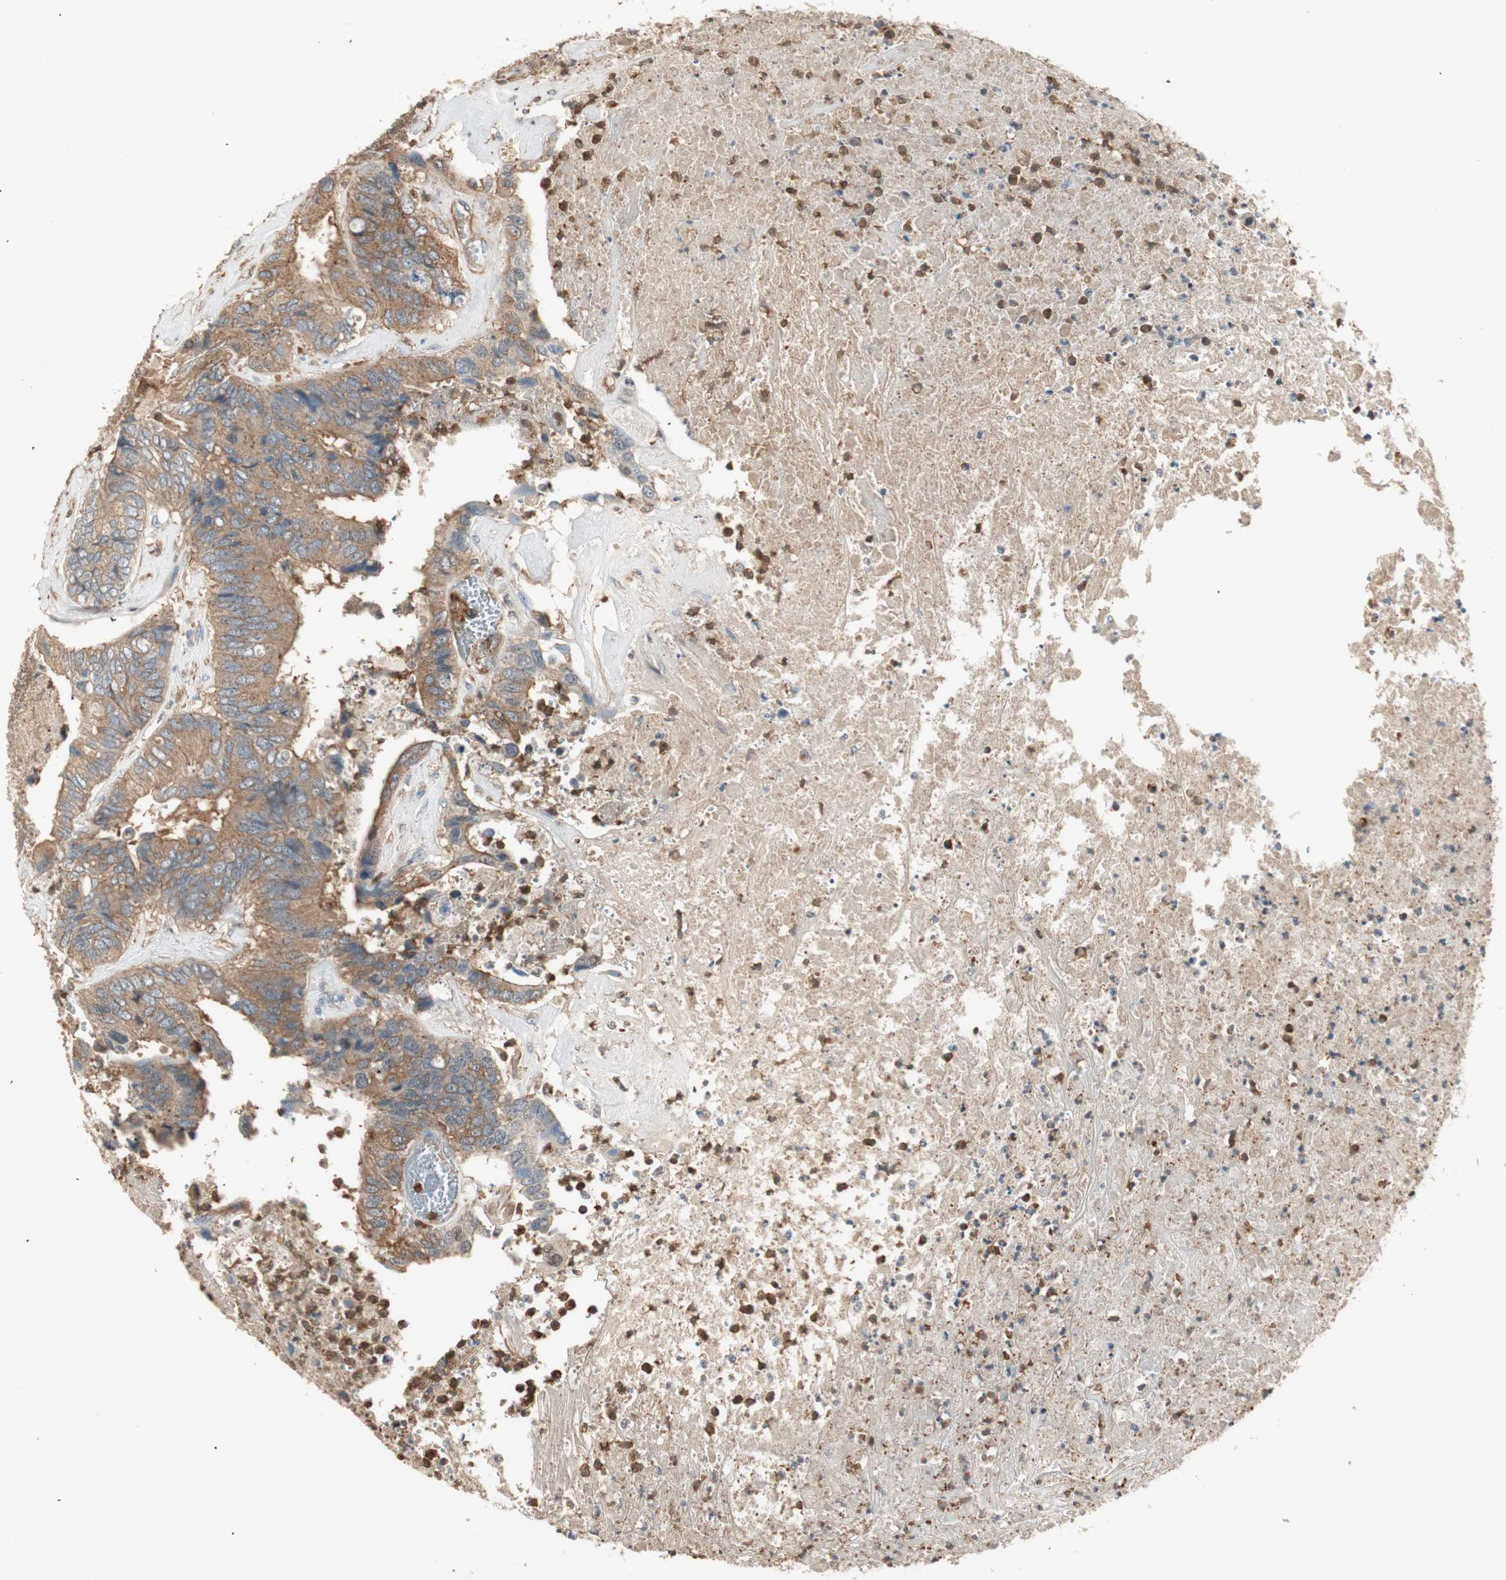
{"staining": {"intensity": "moderate", "quantity": ">75%", "location": "cytoplasmic/membranous"}, "tissue": "colorectal cancer", "cell_type": "Tumor cells", "image_type": "cancer", "snomed": [{"axis": "morphology", "description": "Adenocarcinoma, NOS"}, {"axis": "topography", "description": "Rectum"}], "caption": "DAB immunohistochemical staining of human colorectal adenocarcinoma shows moderate cytoplasmic/membranous protein positivity in about >75% of tumor cells.", "gene": "CRLF3", "patient": {"sex": "male", "age": 55}}